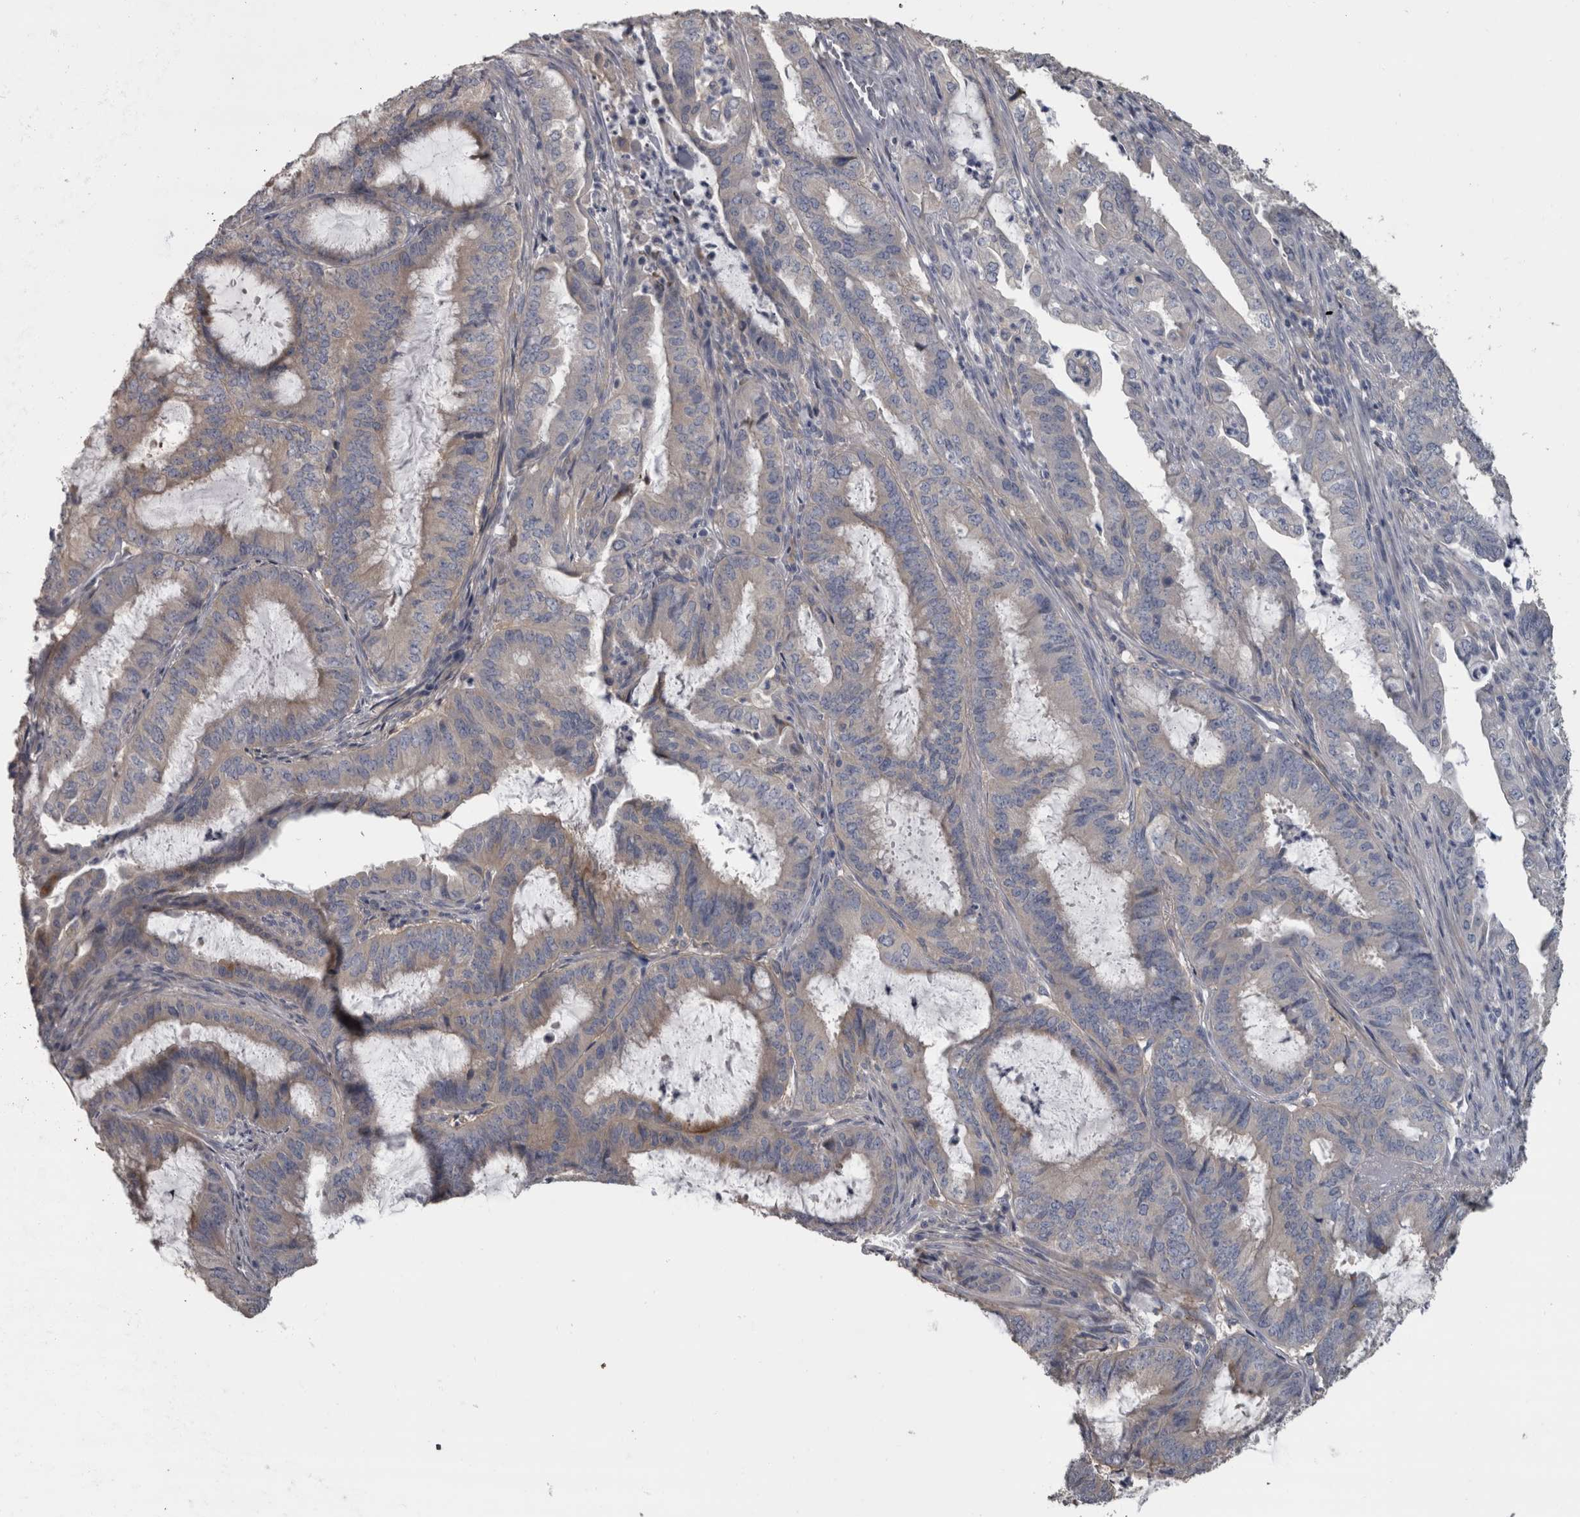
{"staining": {"intensity": "weak", "quantity": "<25%", "location": "cytoplasmic/membranous"}, "tissue": "endometrial cancer", "cell_type": "Tumor cells", "image_type": "cancer", "snomed": [{"axis": "morphology", "description": "Adenocarcinoma, NOS"}, {"axis": "topography", "description": "Endometrium"}], "caption": "Endometrial cancer (adenocarcinoma) was stained to show a protein in brown. There is no significant expression in tumor cells.", "gene": "EFEMP2", "patient": {"sex": "female", "age": 49}}